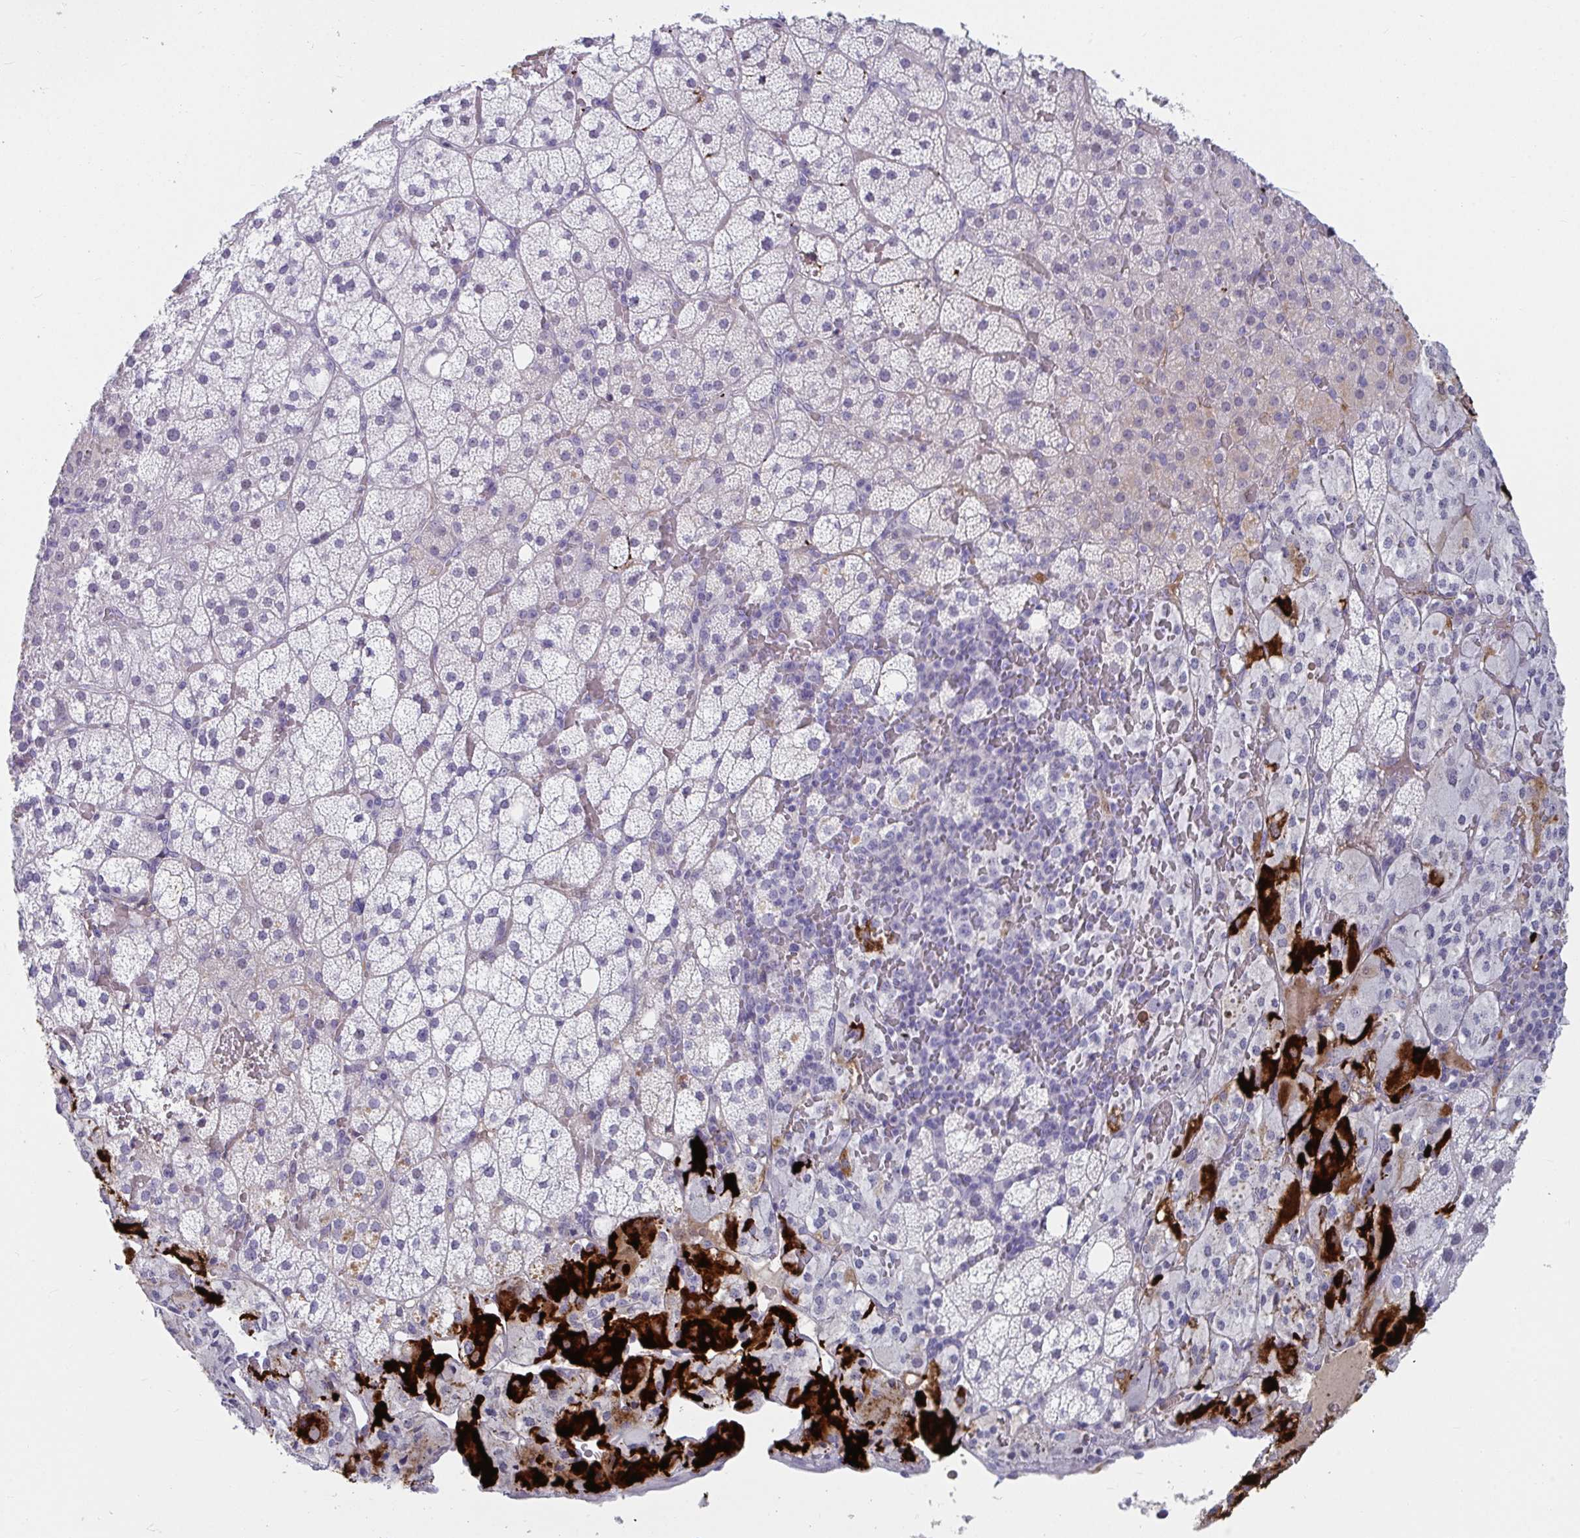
{"staining": {"intensity": "strong", "quantity": "<25%", "location": "cytoplasmic/membranous"}, "tissue": "adrenal gland", "cell_type": "Glandular cells", "image_type": "normal", "snomed": [{"axis": "morphology", "description": "Normal tissue, NOS"}, {"axis": "topography", "description": "Adrenal gland"}], "caption": "Human adrenal gland stained for a protein (brown) demonstrates strong cytoplasmic/membranous positive positivity in approximately <25% of glandular cells.", "gene": "NPY", "patient": {"sex": "male", "age": 53}}